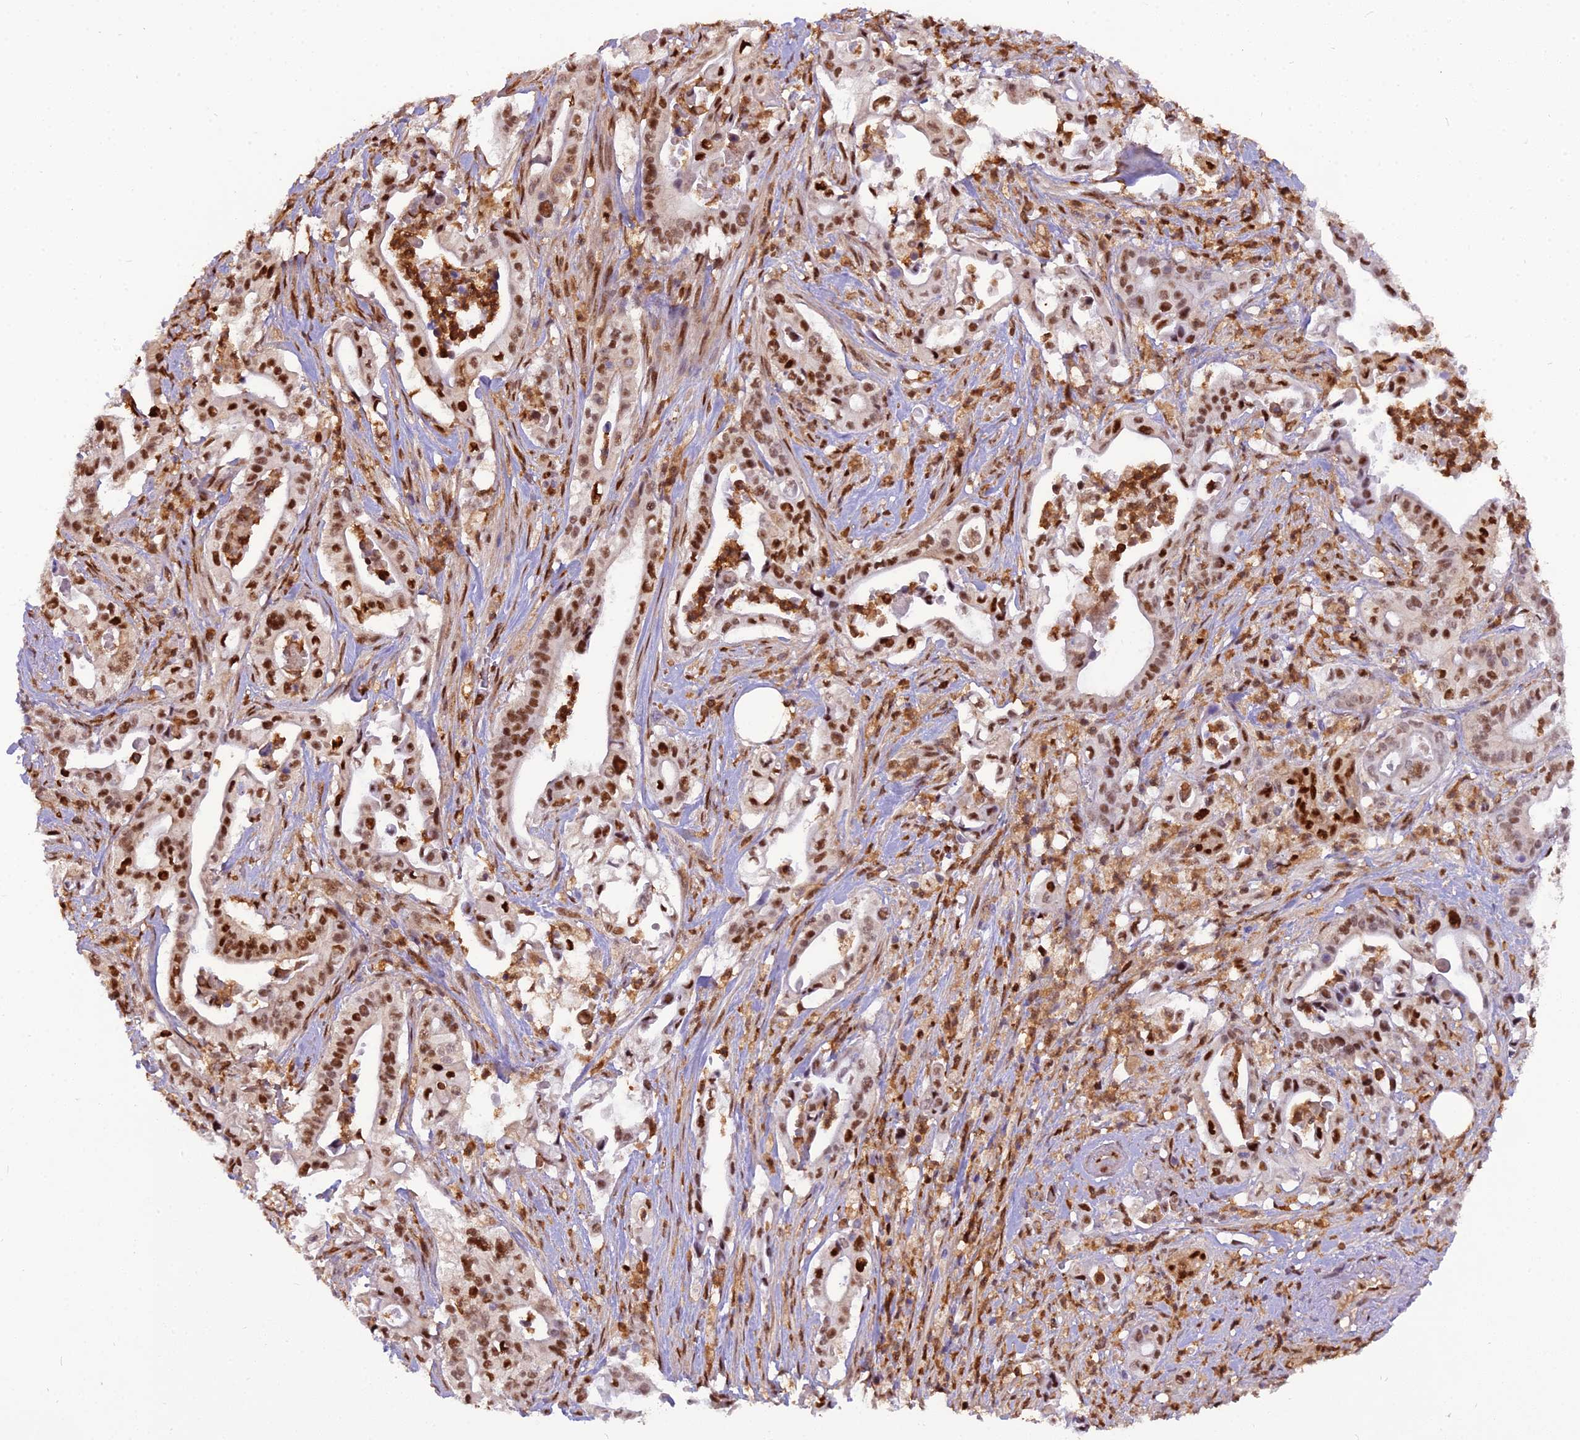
{"staining": {"intensity": "strong", "quantity": ">75%", "location": "nuclear"}, "tissue": "pancreatic cancer", "cell_type": "Tumor cells", "image_type": "cancer", "snomed": [{"axis": "morphology", "description": "Adenocarcinoma, NOS"}, {"axis": "topography", "description": "Pancreas"}], "caption": "Strong nuclear expression is present in approximately >75% of tumor cells in pancreatic cancer (adenocarcinoma). Using DAB (brown) and hematoxylin (blue) stains, captured at high magnification using brightfield microscopy.", "gene": "NPEPL1", "patient": {"sex": "female", "age": 77}}